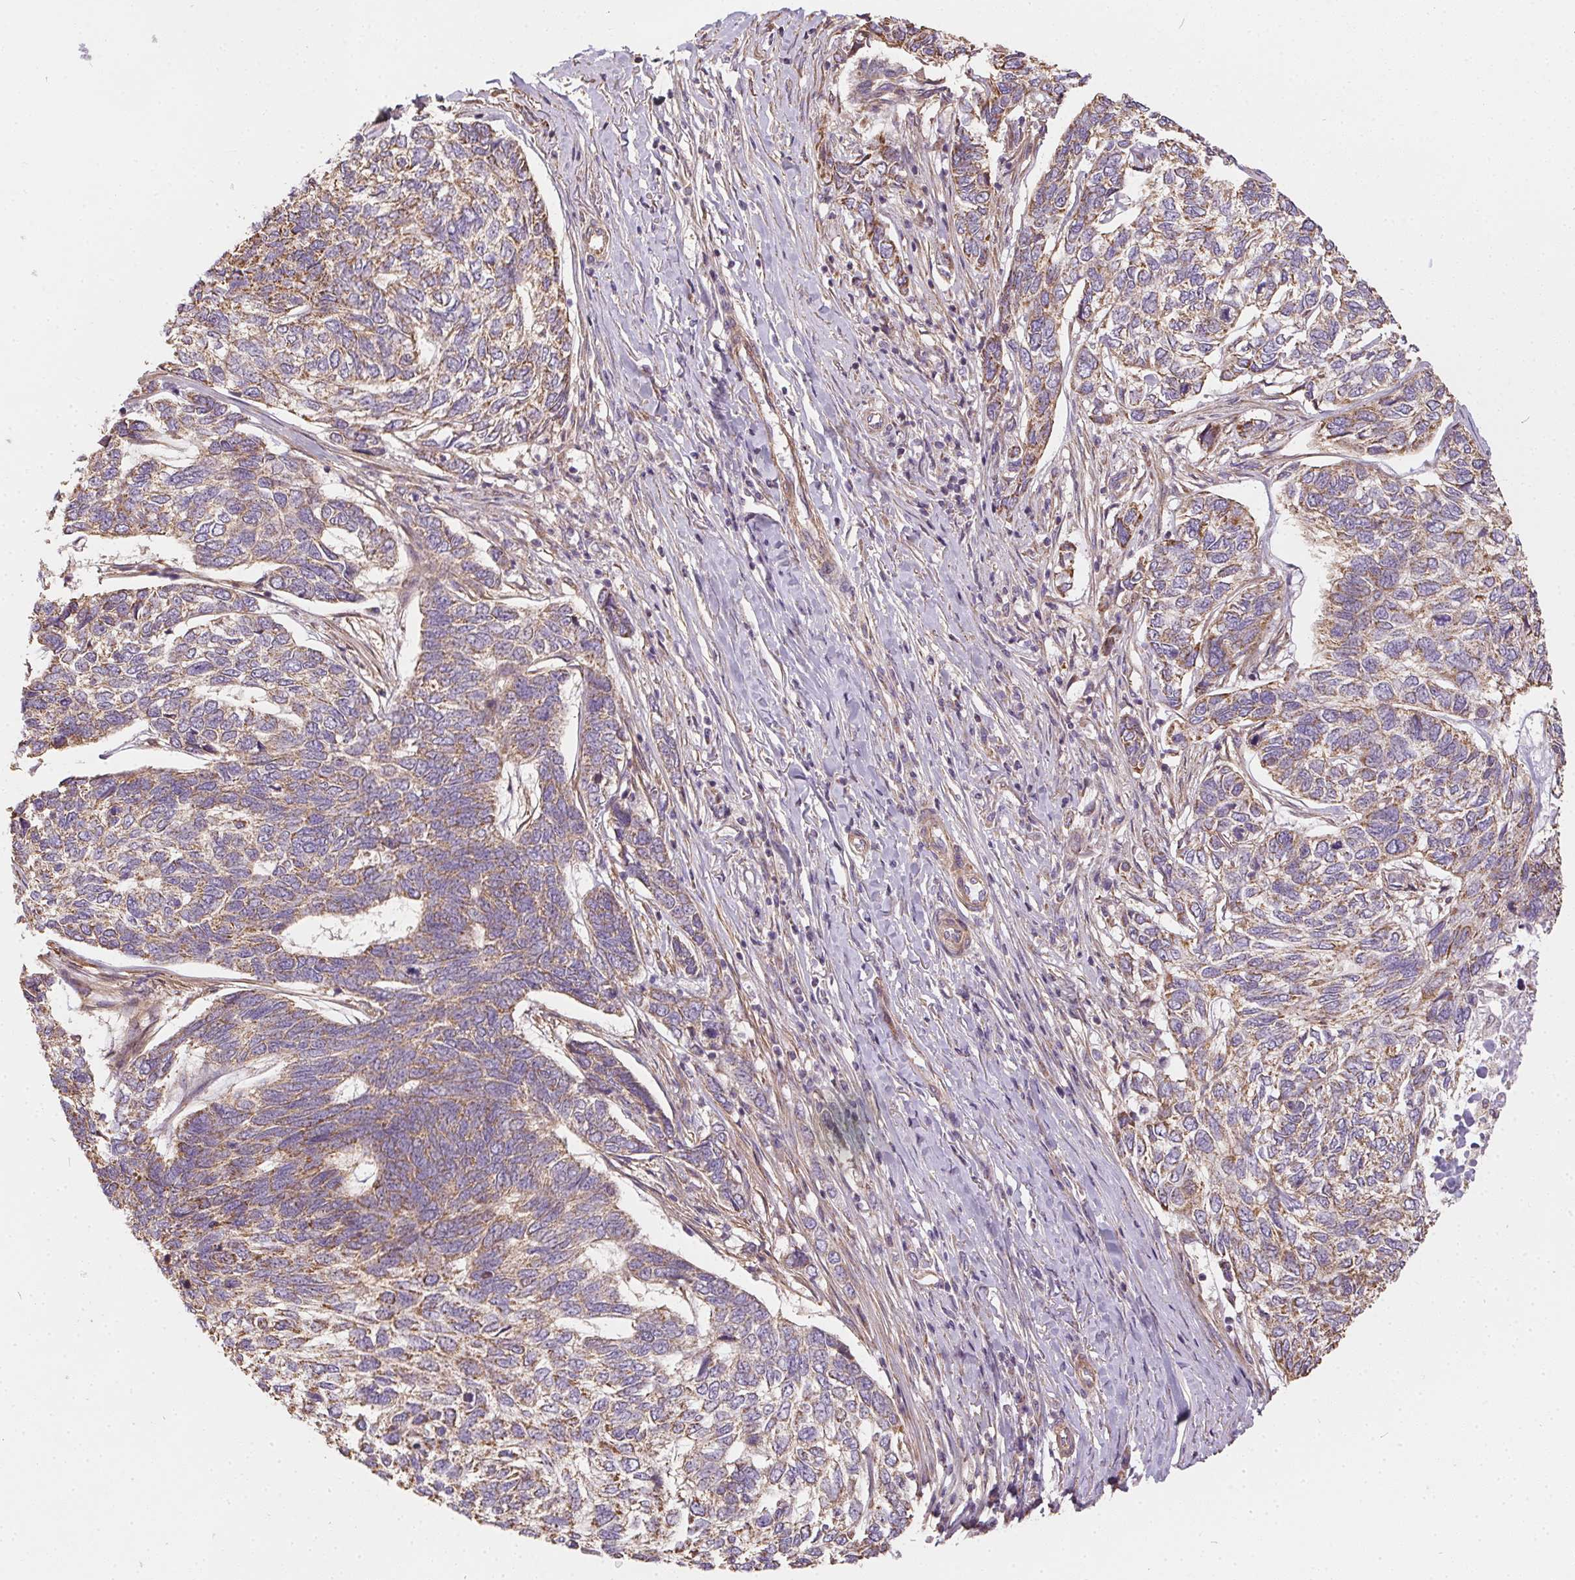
{"staining": {"intensity": "moderate", "quantity": ">75%", "location": "cytoplasmic/membranous"}, "tissue": "skin cancer", "cell_type": "Tumor cells", "image_type": "cancer", "snomed": [{"axis": "morphology", "description": "Basal cell carcinoma"}, {"axis": "topography", "description": "Skin"}], "caption": "Skin basal cell carcinoma tissue reveals moderate cytoplasmic/membranous staining in about >75% of tumor cells Using DAB (3,3'-diaminobenzidine) (brown) and hematoxylin (blue) stains, captured at high magnification using brightfield microscopy.", "gene": "REV3L", "patient": {"sex": "female", "age": 65}}